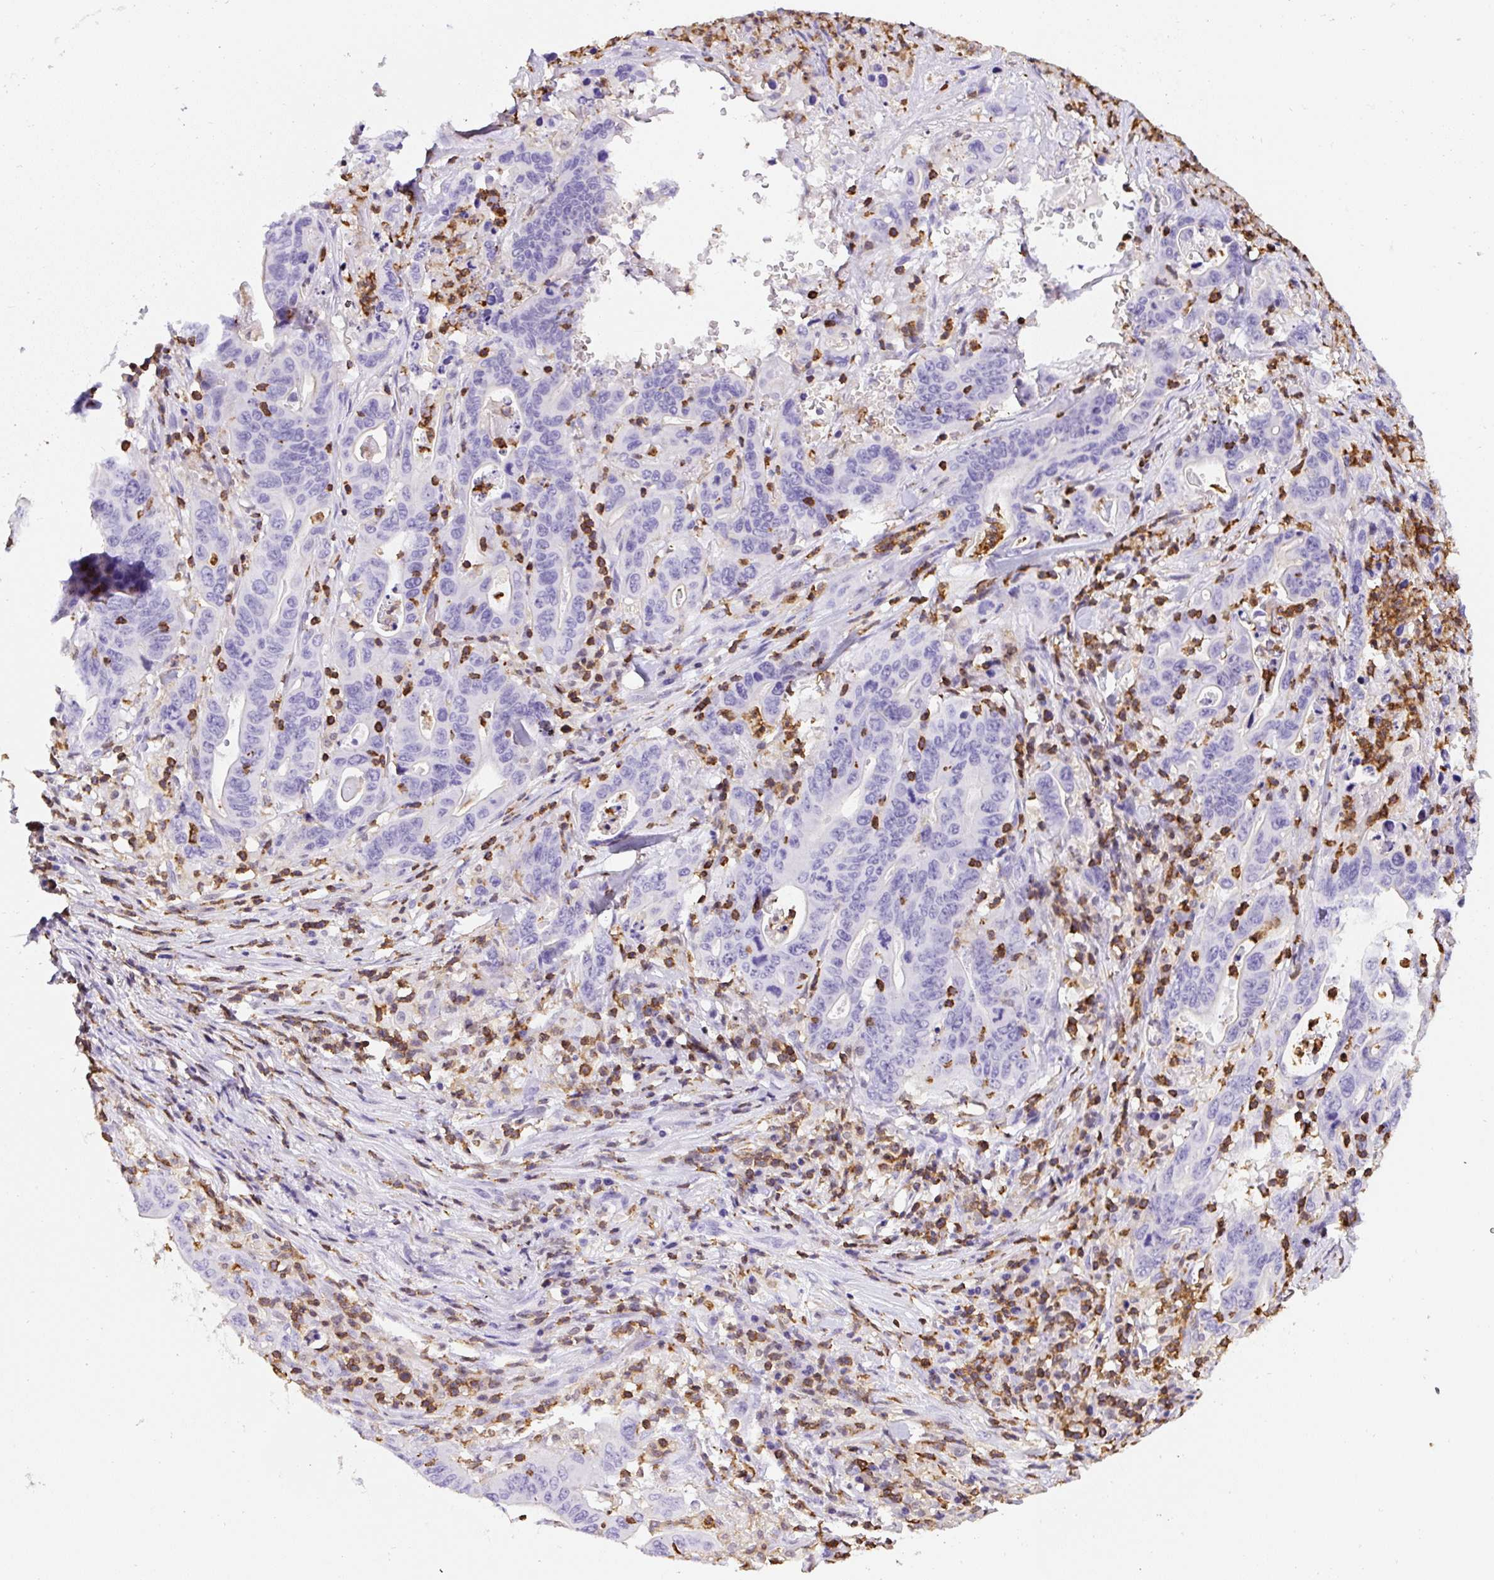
{"staining": {"intensity": "negative", "quantity": "none", "location": "none"}, "tissue": "lung cancer", "cell_type": "Tumor cells", "image_type": "cancer", "snomed": [{"axis": "morphology", "description": "Adenocarcinoma, NOS"}, {"axis": "topography", "description": "Lung"}], "caption": "Lung cancer stained for a protein using immunohistochemistry (IHC) shows no staining tumor cells.", "gene": "FAM228B", "patient": {"sex": "female", "age": 60}}